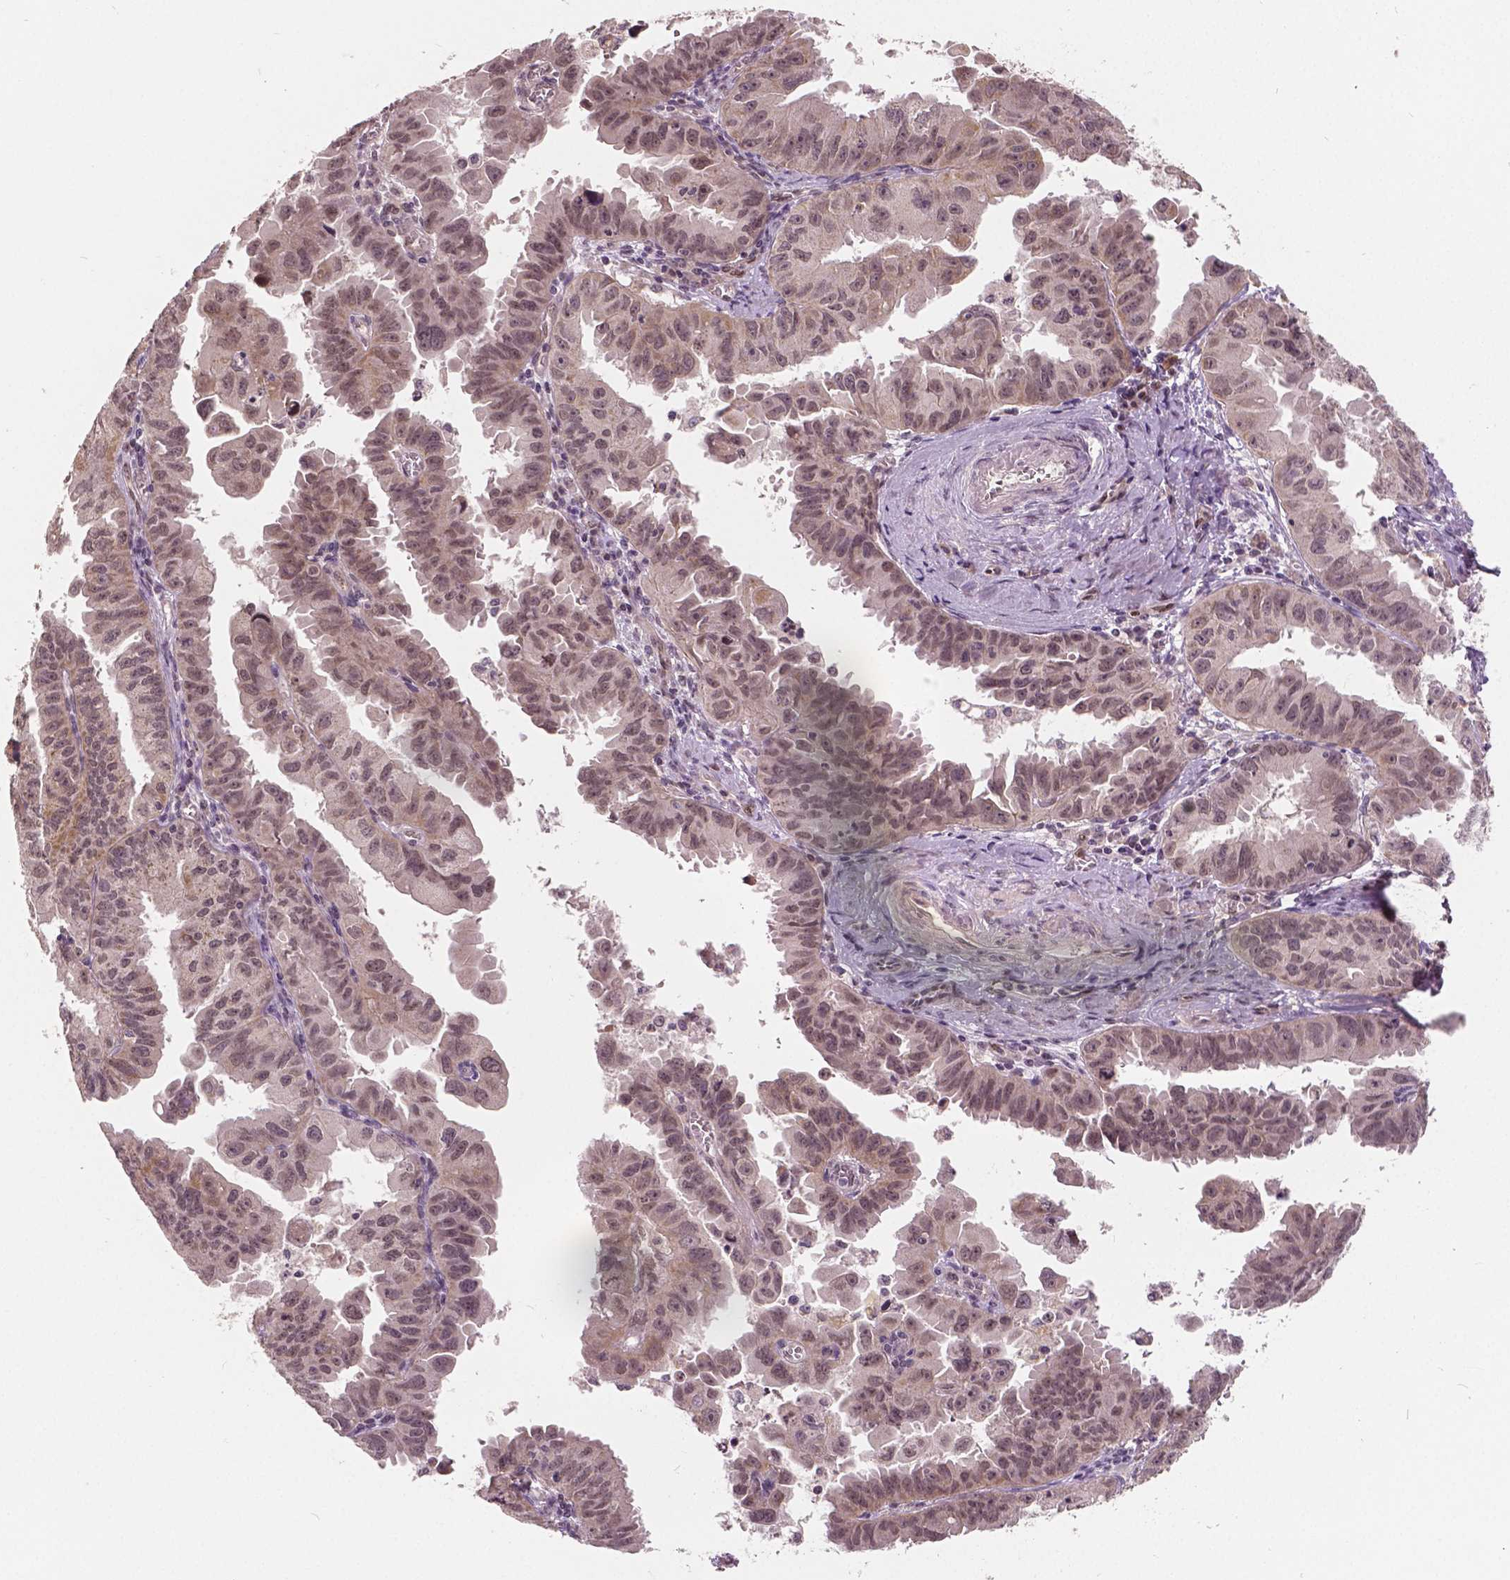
{"staining": {"intensity": "weak", "quantity": "25%-75%", "location": "nuclear"}, "tissue": "ovarian cancer", "cell_type": "Tumor cells", "image_type": "cancer", "snomed": [{"axis": "morphology", "description": "Carcinoma, endometroid"}, {"axis": "topography", "description": "Ovary"}], "caption": "The image shows a brown stain indicating the presence of a protein in the nuclear of tumor cells in endometroid carcinoma (ovarian).", "gene": "HMBOX1", "patient": {"sex": "female", "age": 85}}